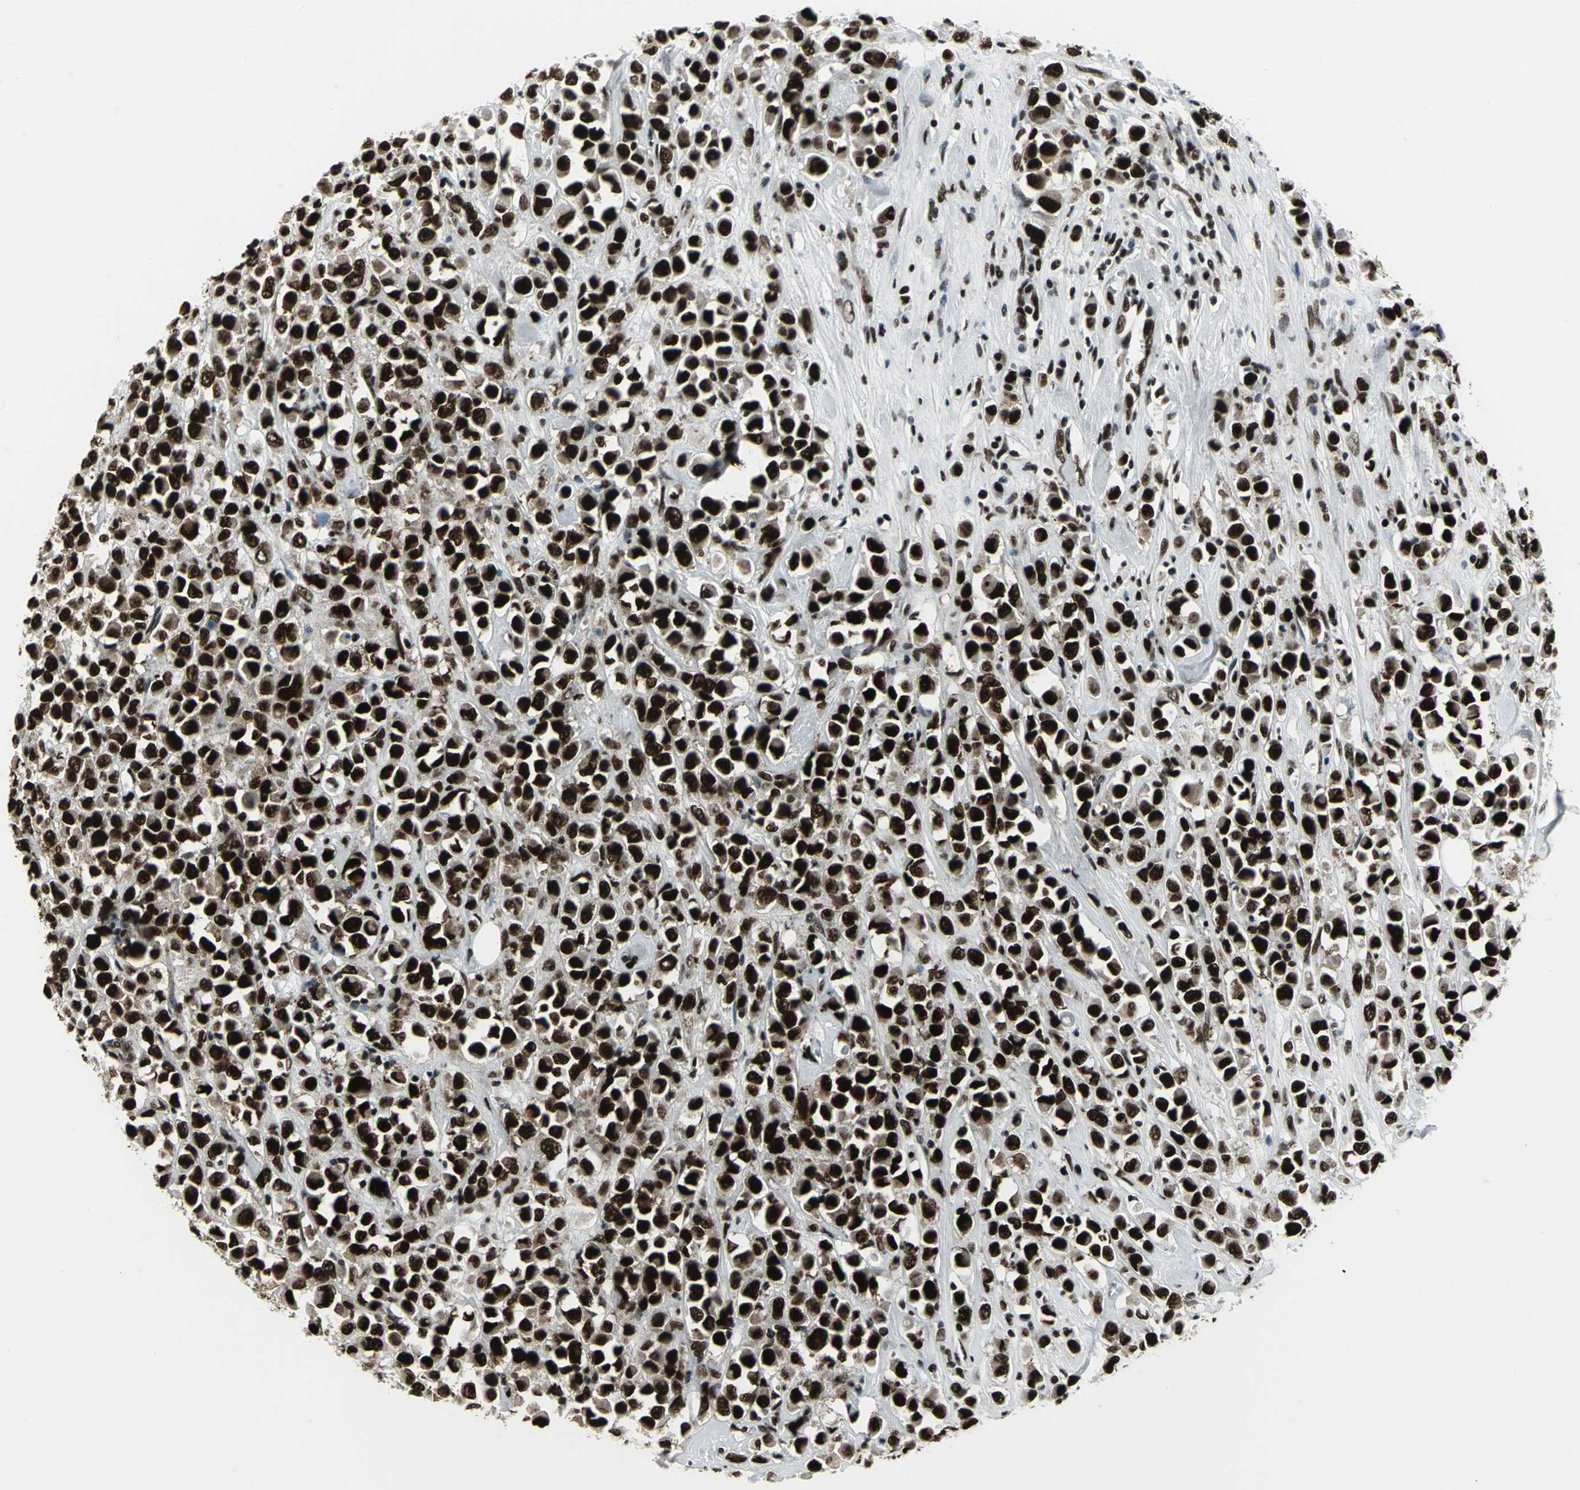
{"staining": {"intensity": "strong", "quantity": ">75%", "location": "nuclear"}, "tissue": "breast cancer", "cell_type": "Tumor cells", "image_type": "cancer", "snomed": [{"axis": "morphology", "description": "Duct carcinoma"}, {"axis": "topography", "description": "Breast"}], "caption": "This is a histology image of immunohistochemistry (IHC) staining of breast invasive ductal carcinoma, which shows strong staining in the nuclear of tumor cells.", "gene": "SMARCA4", "patient": {"sex": "female", "age": 61}}